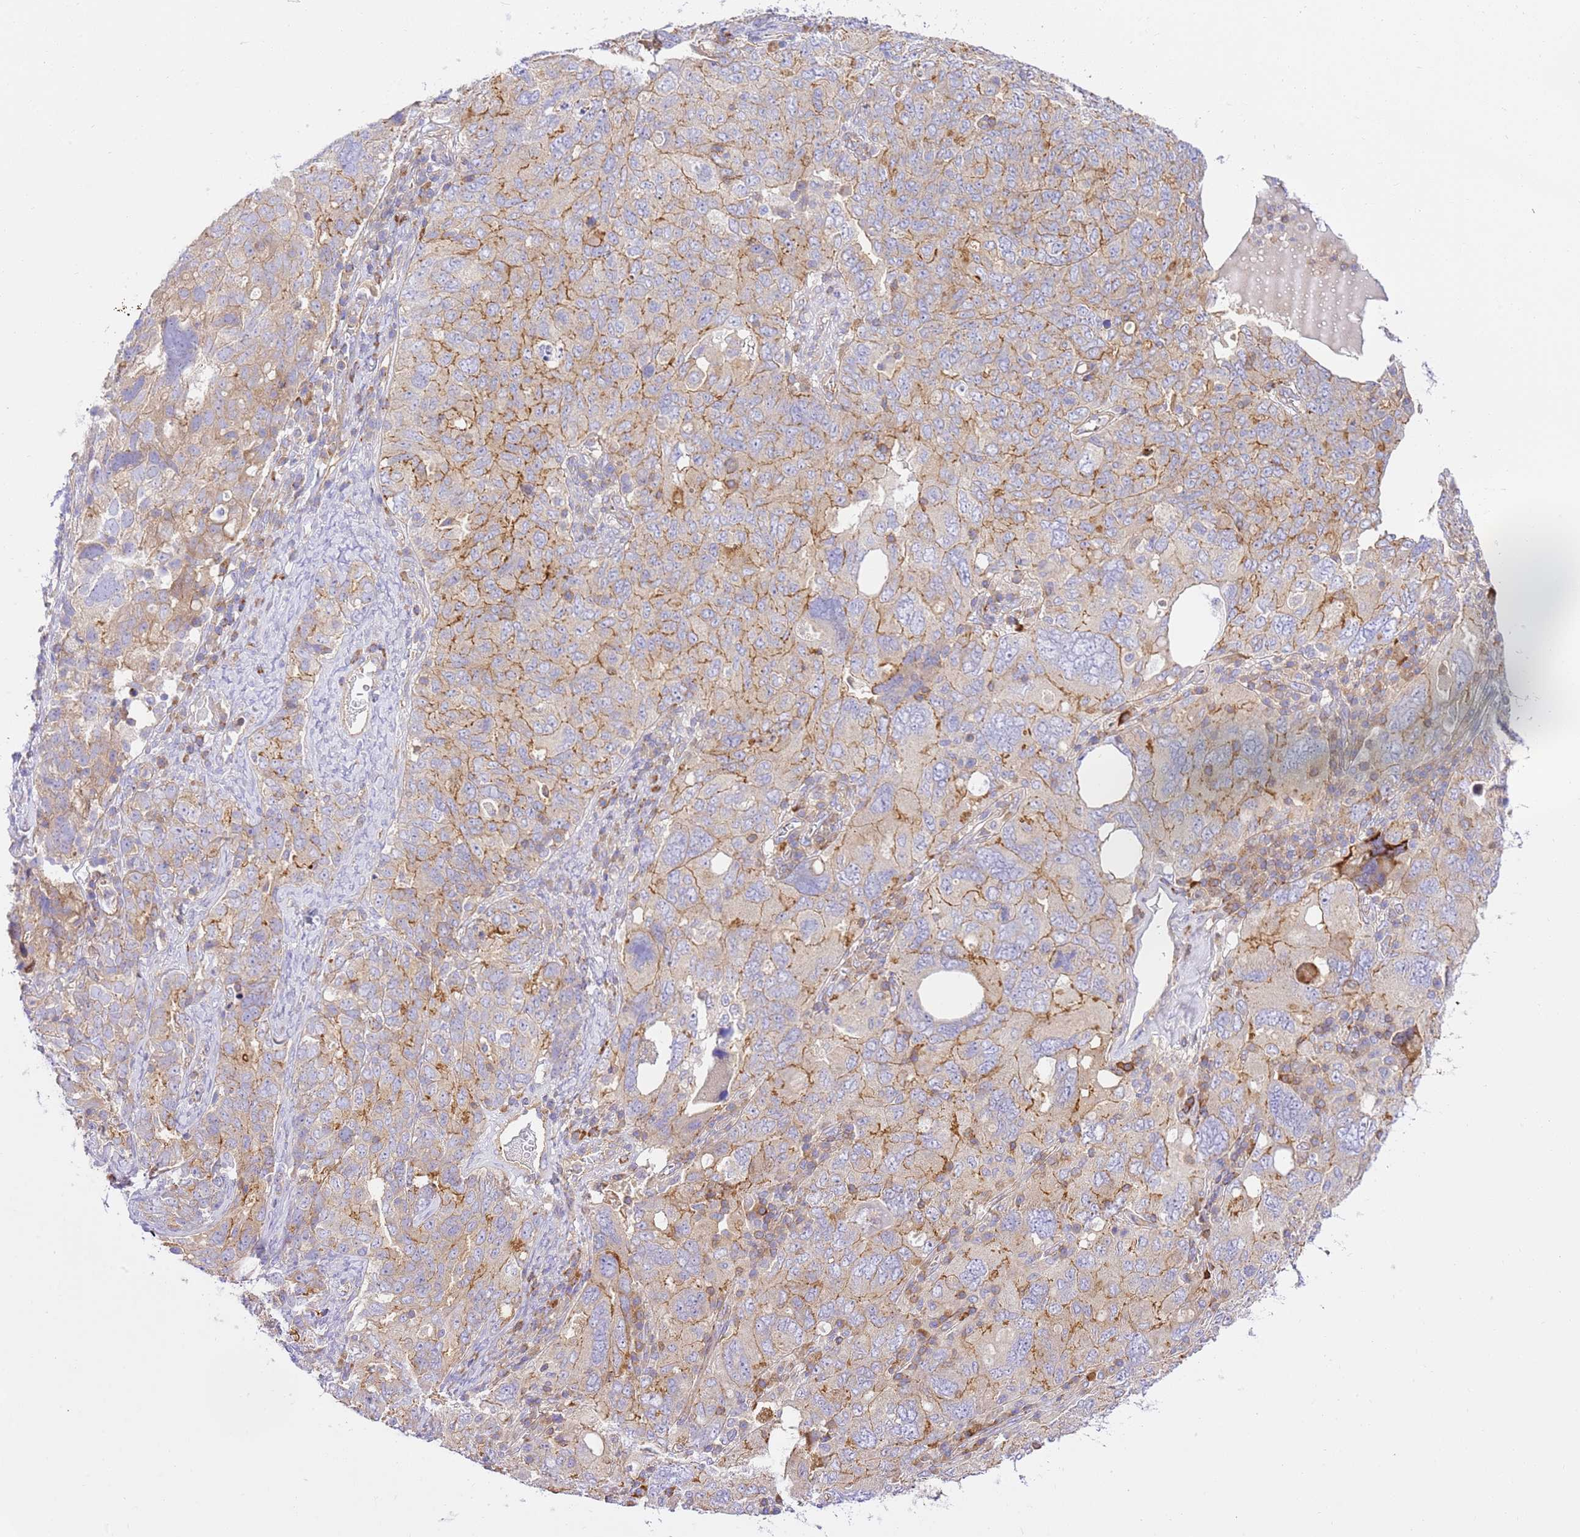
{"staining": {"intensity": "weak", "quantity": "25%-75%", "location": "cytoplasmic/membranous"}, "tissue": "ovarian cancer", "cell_type": "Tumor cells", "image_type": "cancer", "snomed": [{"axis": "morphology", "description": "Carcinoma, endometroid"}, {"axis": "topography", "description": "Ovary"}], "caption": "An image showing weak cytoplasmic/membranous expression in about 25%-75% of tumor cells in endometroid carcinoma (ovarian), as visualized by brown immunohistochemical staining.", "gene": "EFCAB8", "patient": {"sex": "female", "age": 62}}